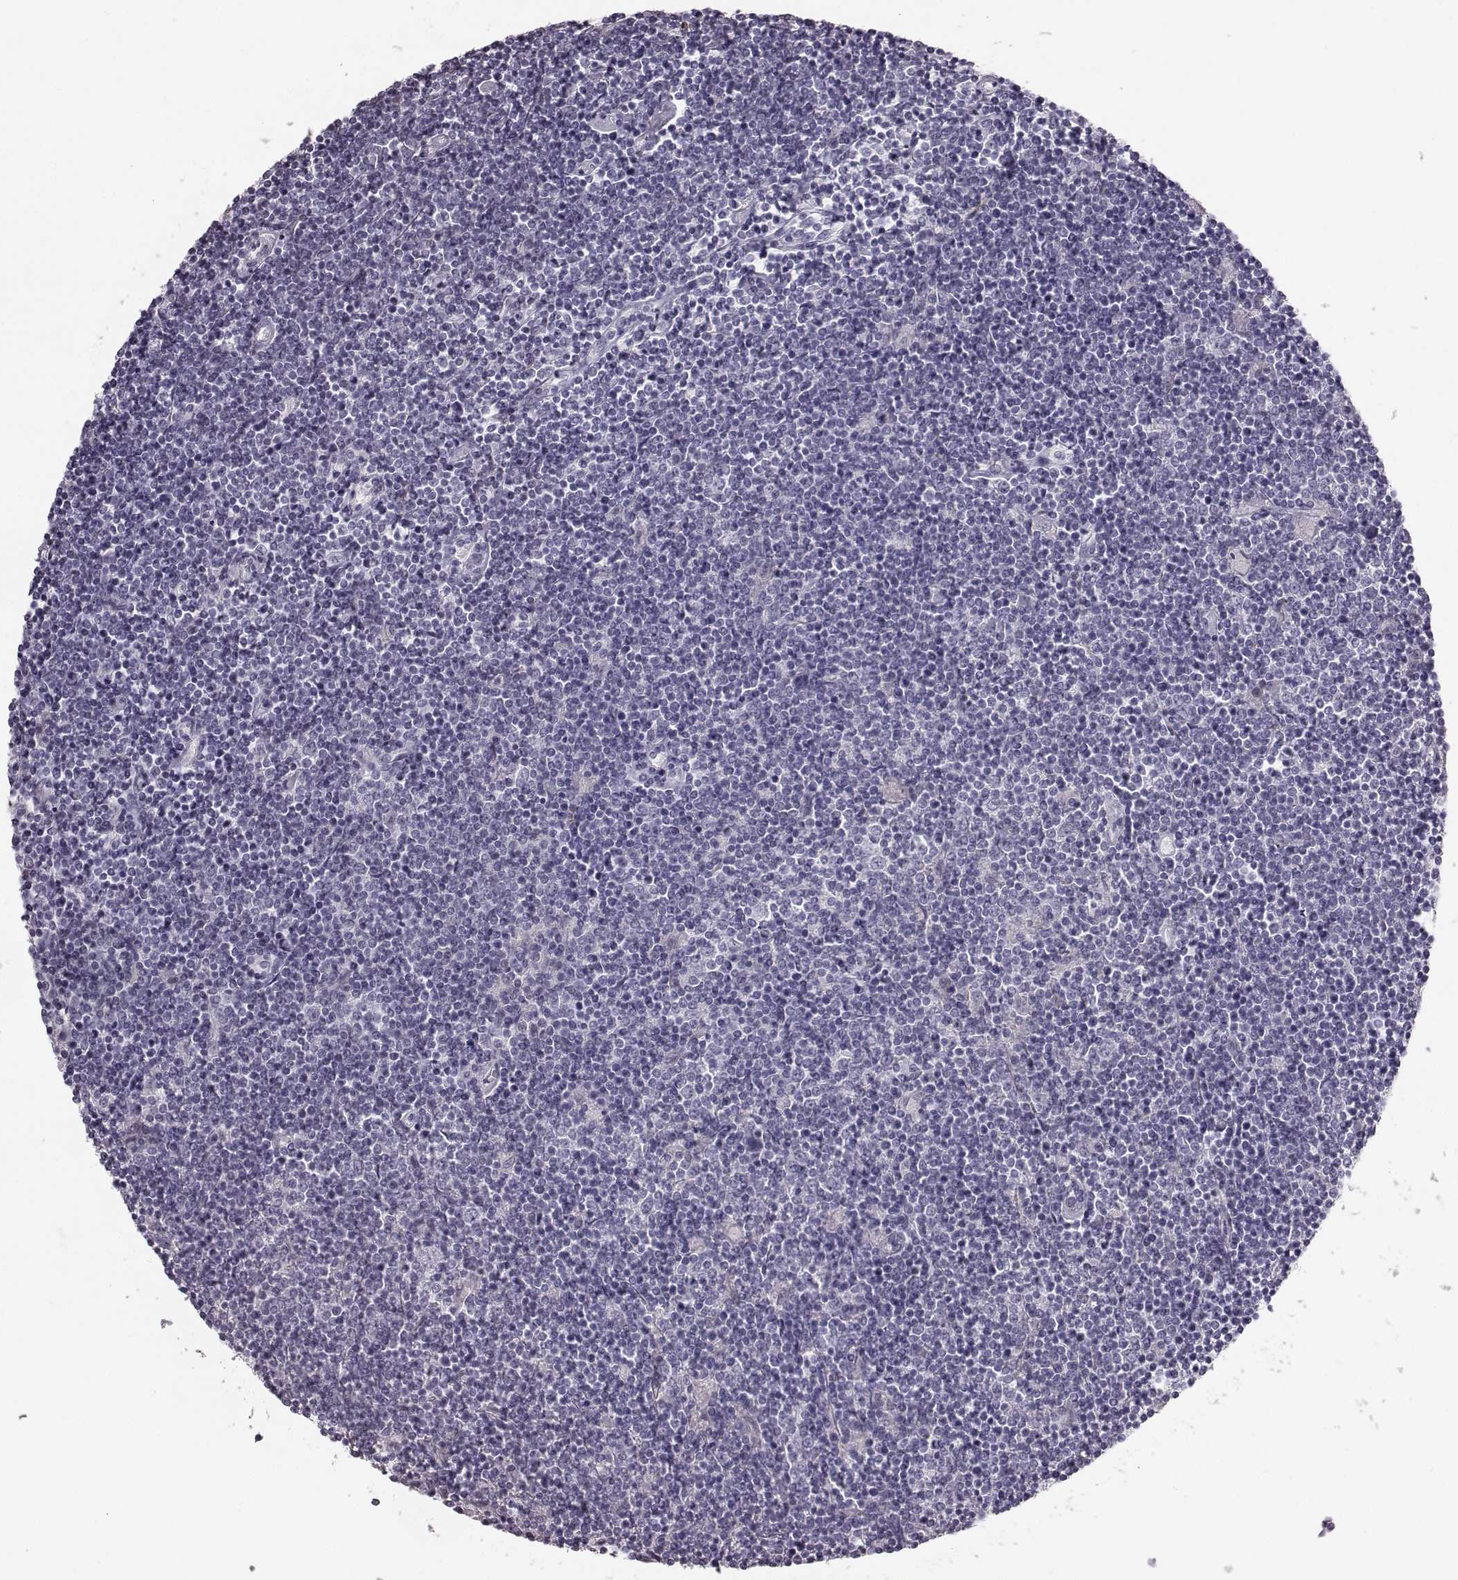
{"staining": {"intensity": "negative", "quantity": "none", "location": "none"}, "tissue": "lymphoma", "cell_type": "Tumor cells", "image_type": "cancer", "snomed": [{"axis": "morphology", "description": "Hodgkin's disease, NOS"}, {"axis": "topography", "description": "Lymph node"}], "caption": "There is no significant staining in tumor cells of lymphoma.", "gene": "ZNF433", "patient": {"sex": "male", "age": 40}}